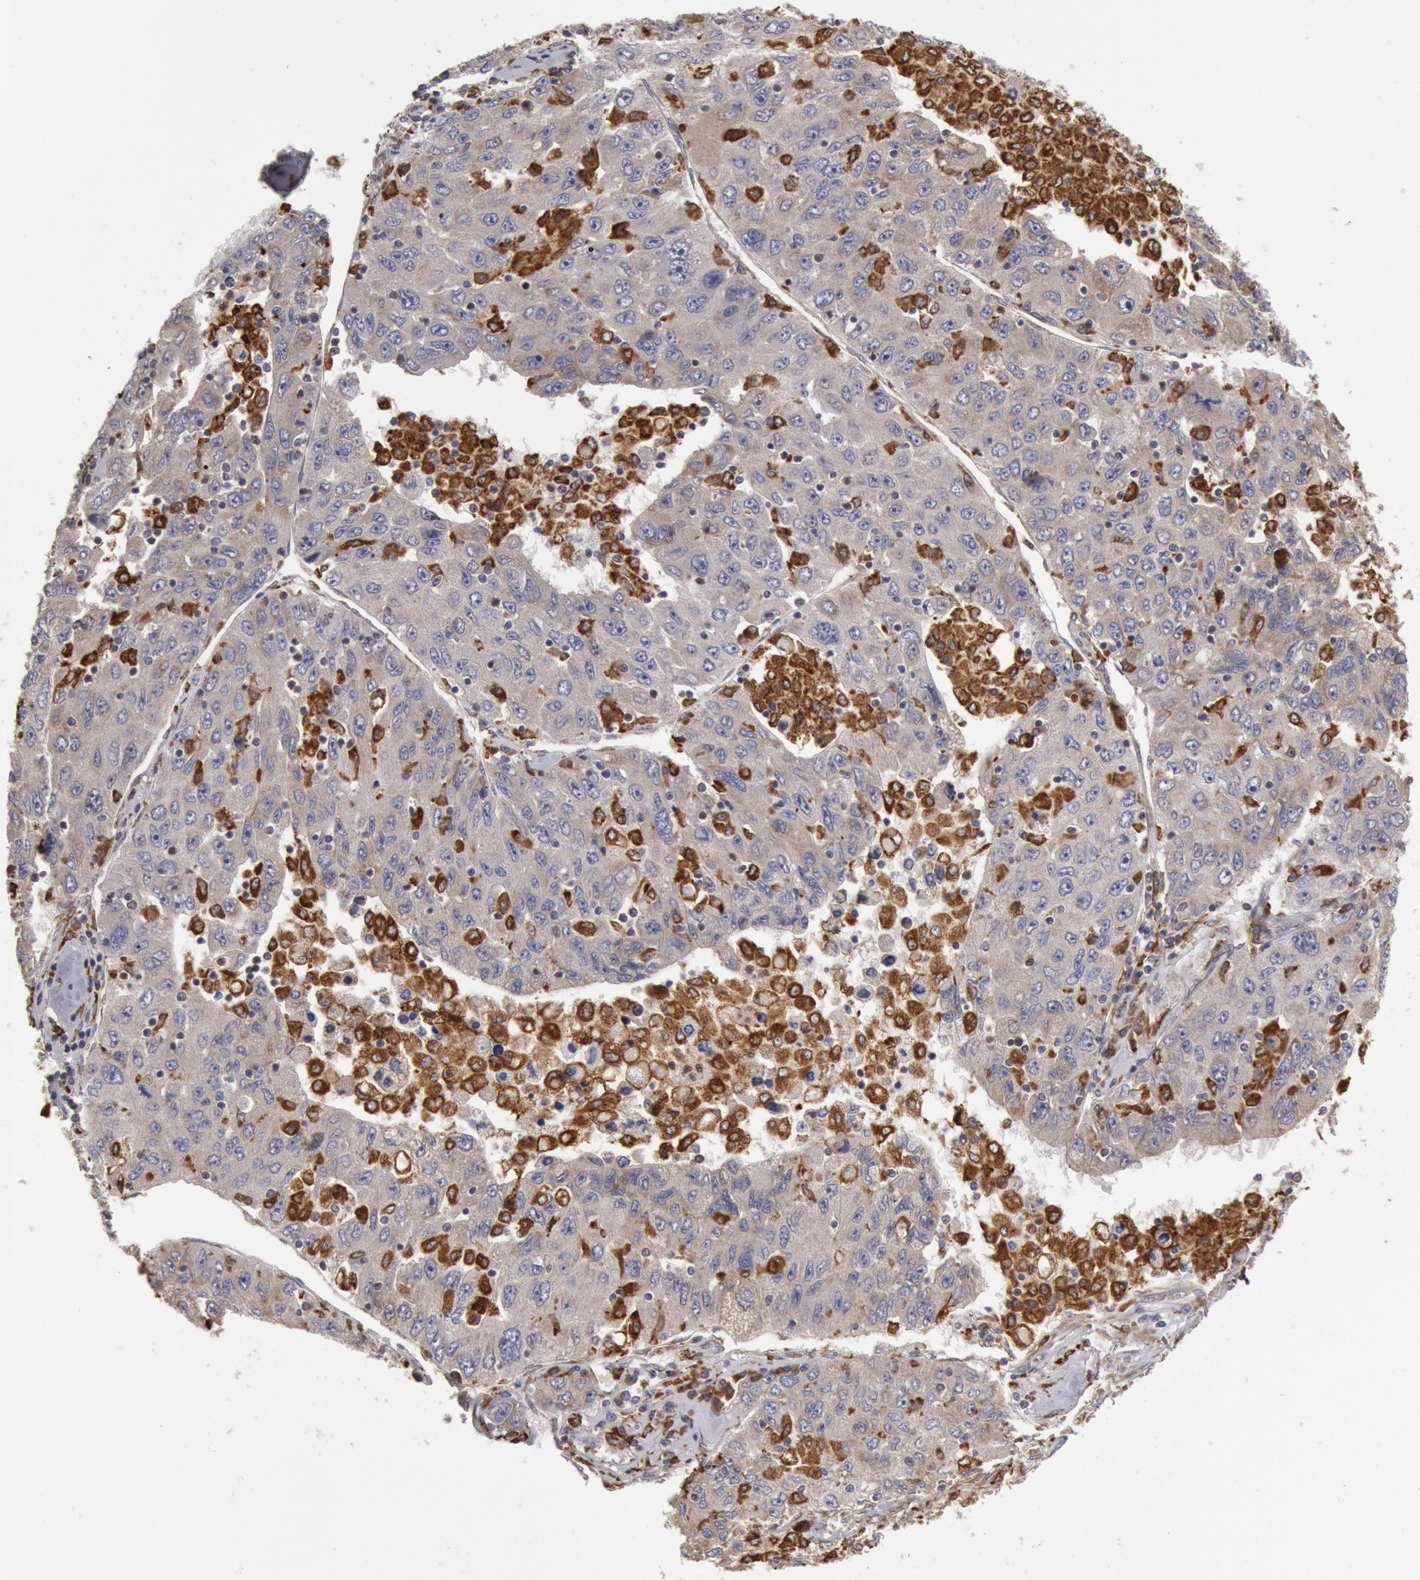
{"staining": {"intensity": "weak", "quantity": ">75%", "location": "cytoplasmic/membranous"}, "tissue": "liver cancer", "cell_type": "Tumor cells", "image_type": "cancer", "snomed": [{"axis": "morphology", "description": "Carcinoma, Hepatocellular, NOS"}, {"axis": "topography", "description": "Liver"}], "caption": "This micrograph reveals immunohistochemistry staining of liver cancer, with low weak cytoplasmic/membranous positivity in about >75% of tumor cells.", "gene": "ERP44", "patient": {"sex": "male", "age": 49}}